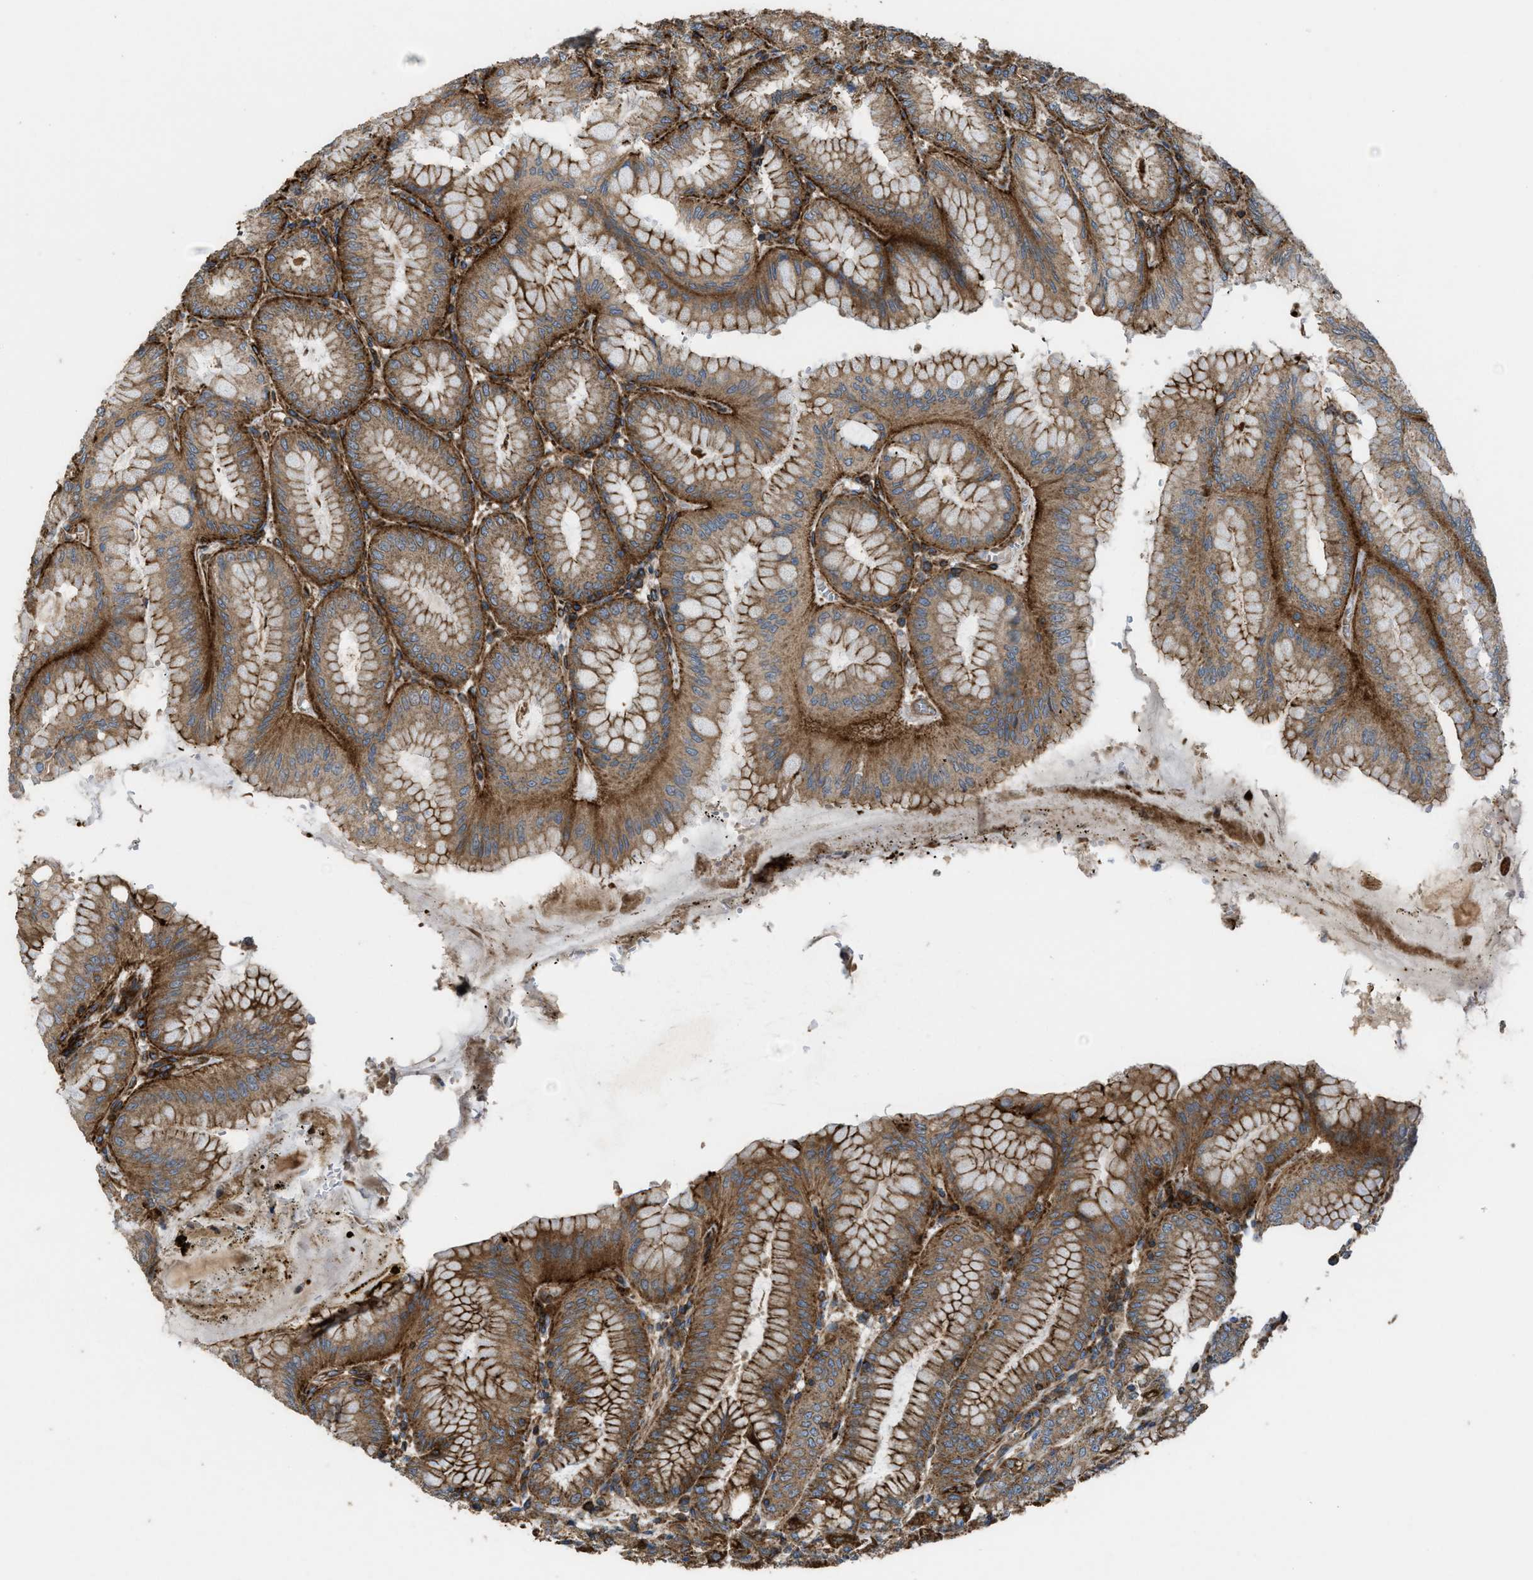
{"staining": {"intensity": "strong", "quantity": "25%-75%", "location": "cytoplasmic/membranous"}, "tissue": "stomach", "cell_type": "Glandular cells", "image_type": "normal", "snomed": [{"axis": "morphology", "description": "Normal tissue, NOS"}, {"axis": "topography", "description": "Stomach, lower"}], "caption": "The histopathology image displays staining of benign stomach, revealing strong cytoplasmic/membranous protein expression (brown color) within glandular cells. Using DAB (3,3'-diaminobenzidine) (brown) and hematoxylin (blue) stains, captured at high magnification using brightfield microscopy.", "gene": "EGLN1", "patient": {"sex": "male", "age": 71}}